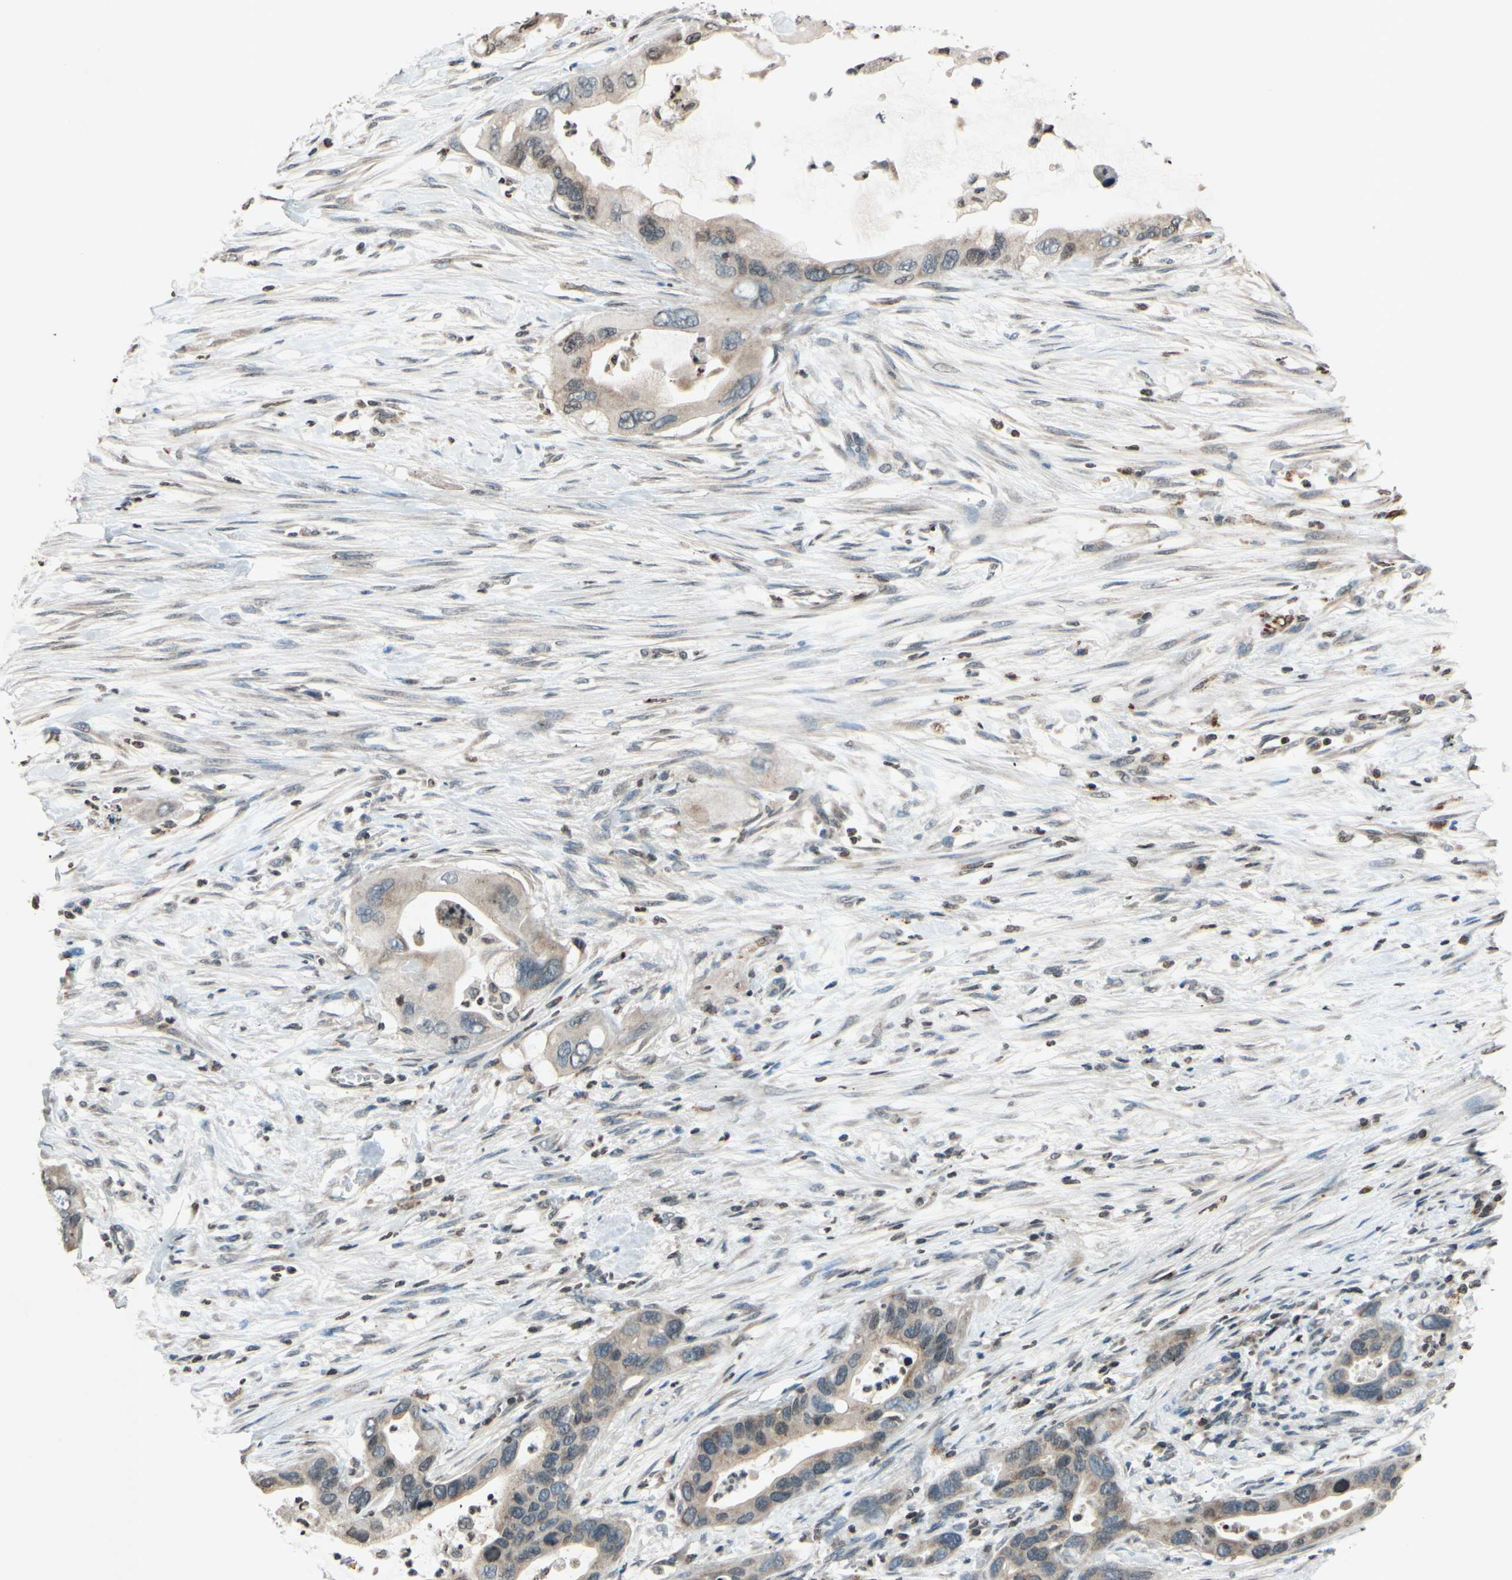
{"staining": {"intensity": "weak", "quantity": ">75%", "location": "cytoplasmic/membranous"}, "tissue": "pancreatic cancer", "cell_type": "Tumor cells", "image_type": "cancer", "snomed": [{"axis": "morphology", "description": "Adenocarcinoma, NOS"}, {"axis": "topography", "description": "Pancreas"}], "caption": "Protein staining of pancreatic adenocarcinoma tissue shows weak cytoplasmic/membranous staining in approximately >75% of tumor cells.", "gene": "CLDN11", "patient": {"sex": "female", "age": 71}}